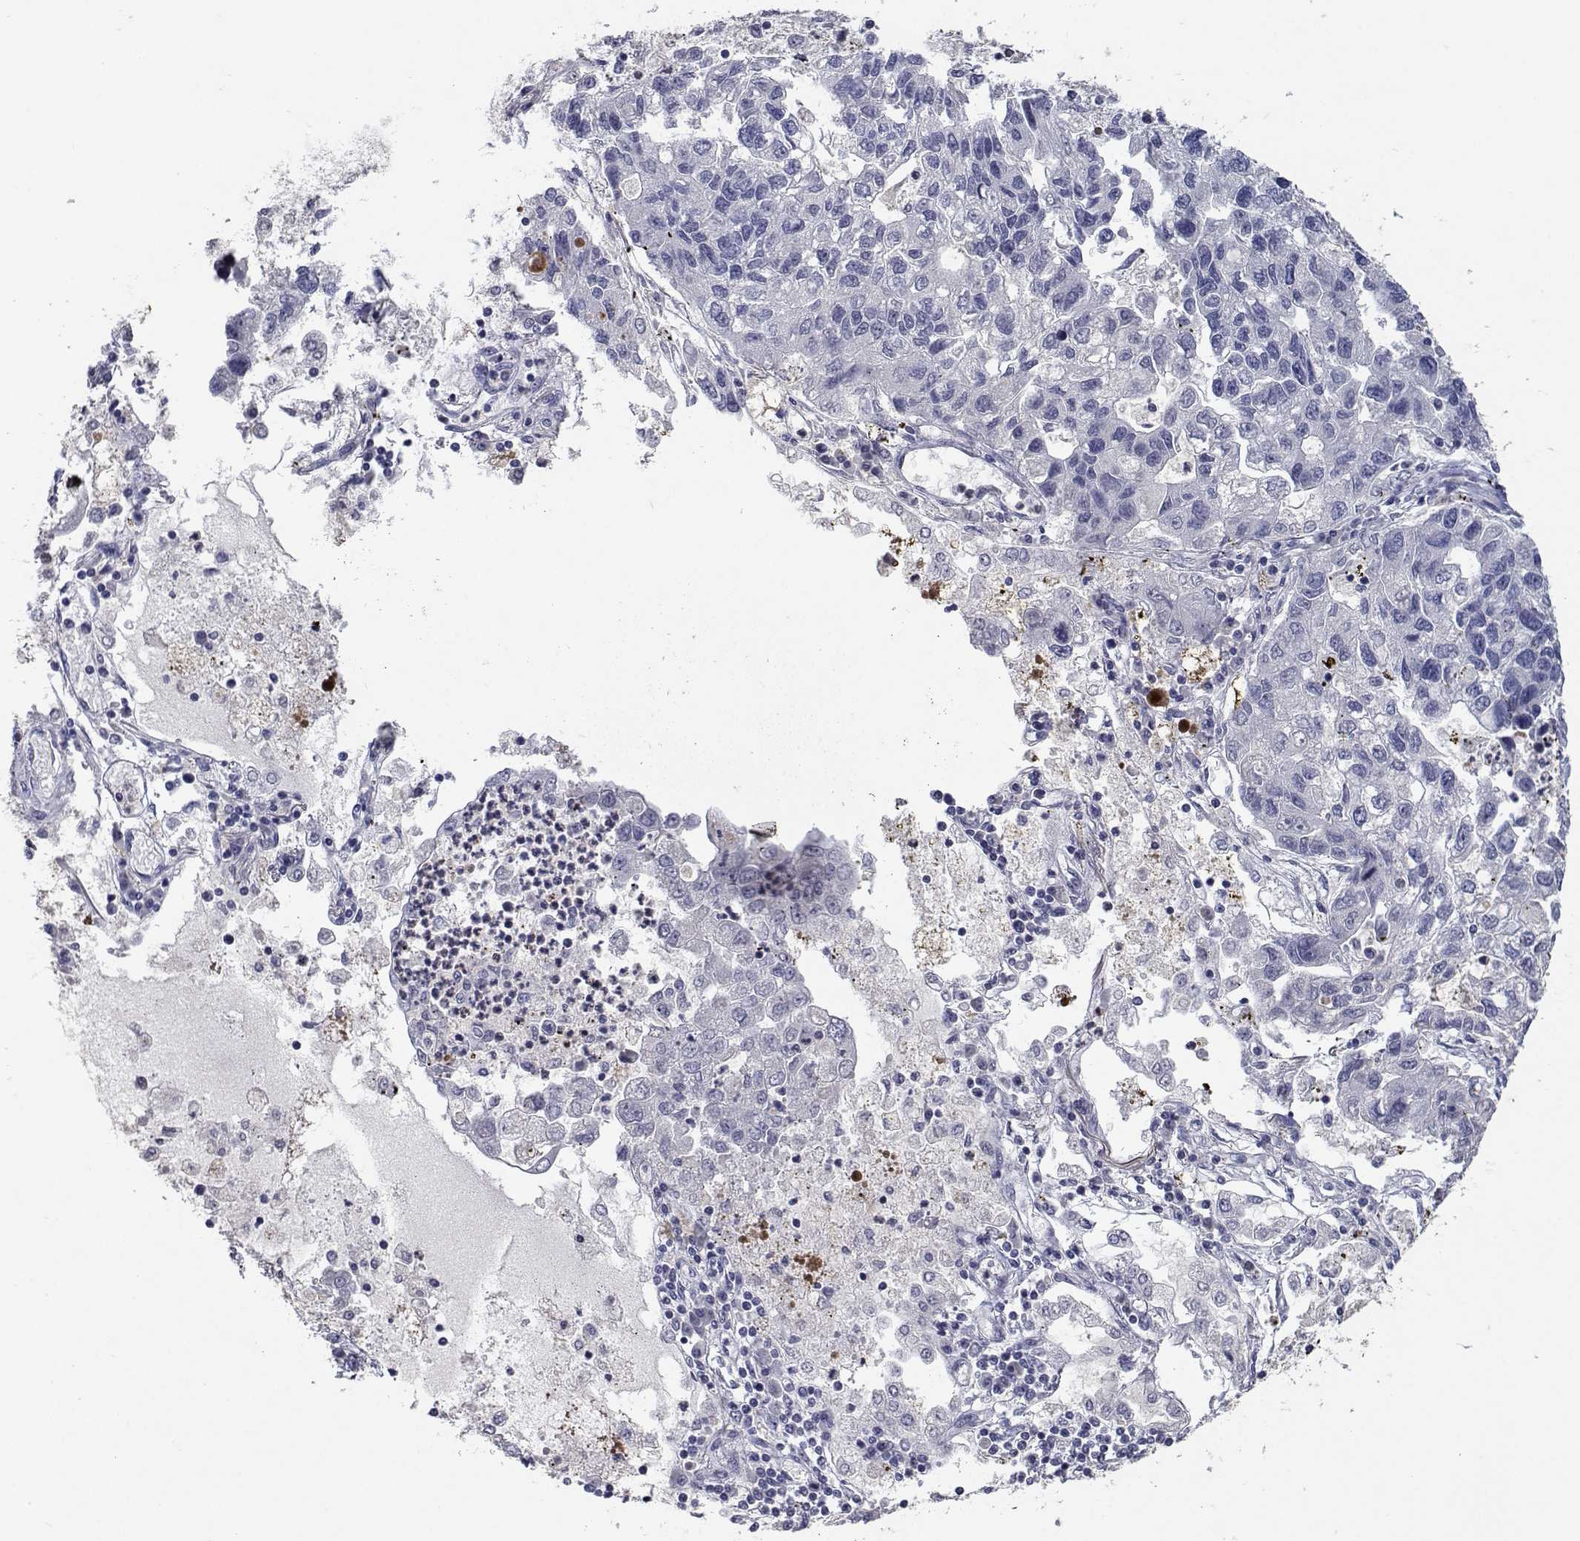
{"staining": {"intensity": "negative", "quantity": "none", "location": "none"}, "tissue": "lung cancer", "cell_type": "Tumor cells", "image_type": "cancer", "snomed": [{"axis": "morphology", "description": "Adenocarcinoma, NOS"}, {"axis": "topography", "description": "Bronchus"}, {"axis": "topography", "description": "Lung"}], "caption": "Protein analysis of lung adenocarcinoma demonstrates no significant staining in tumor cells.", "gene": "RBPJL", "patient": {"sex": "female", "age": 51}}